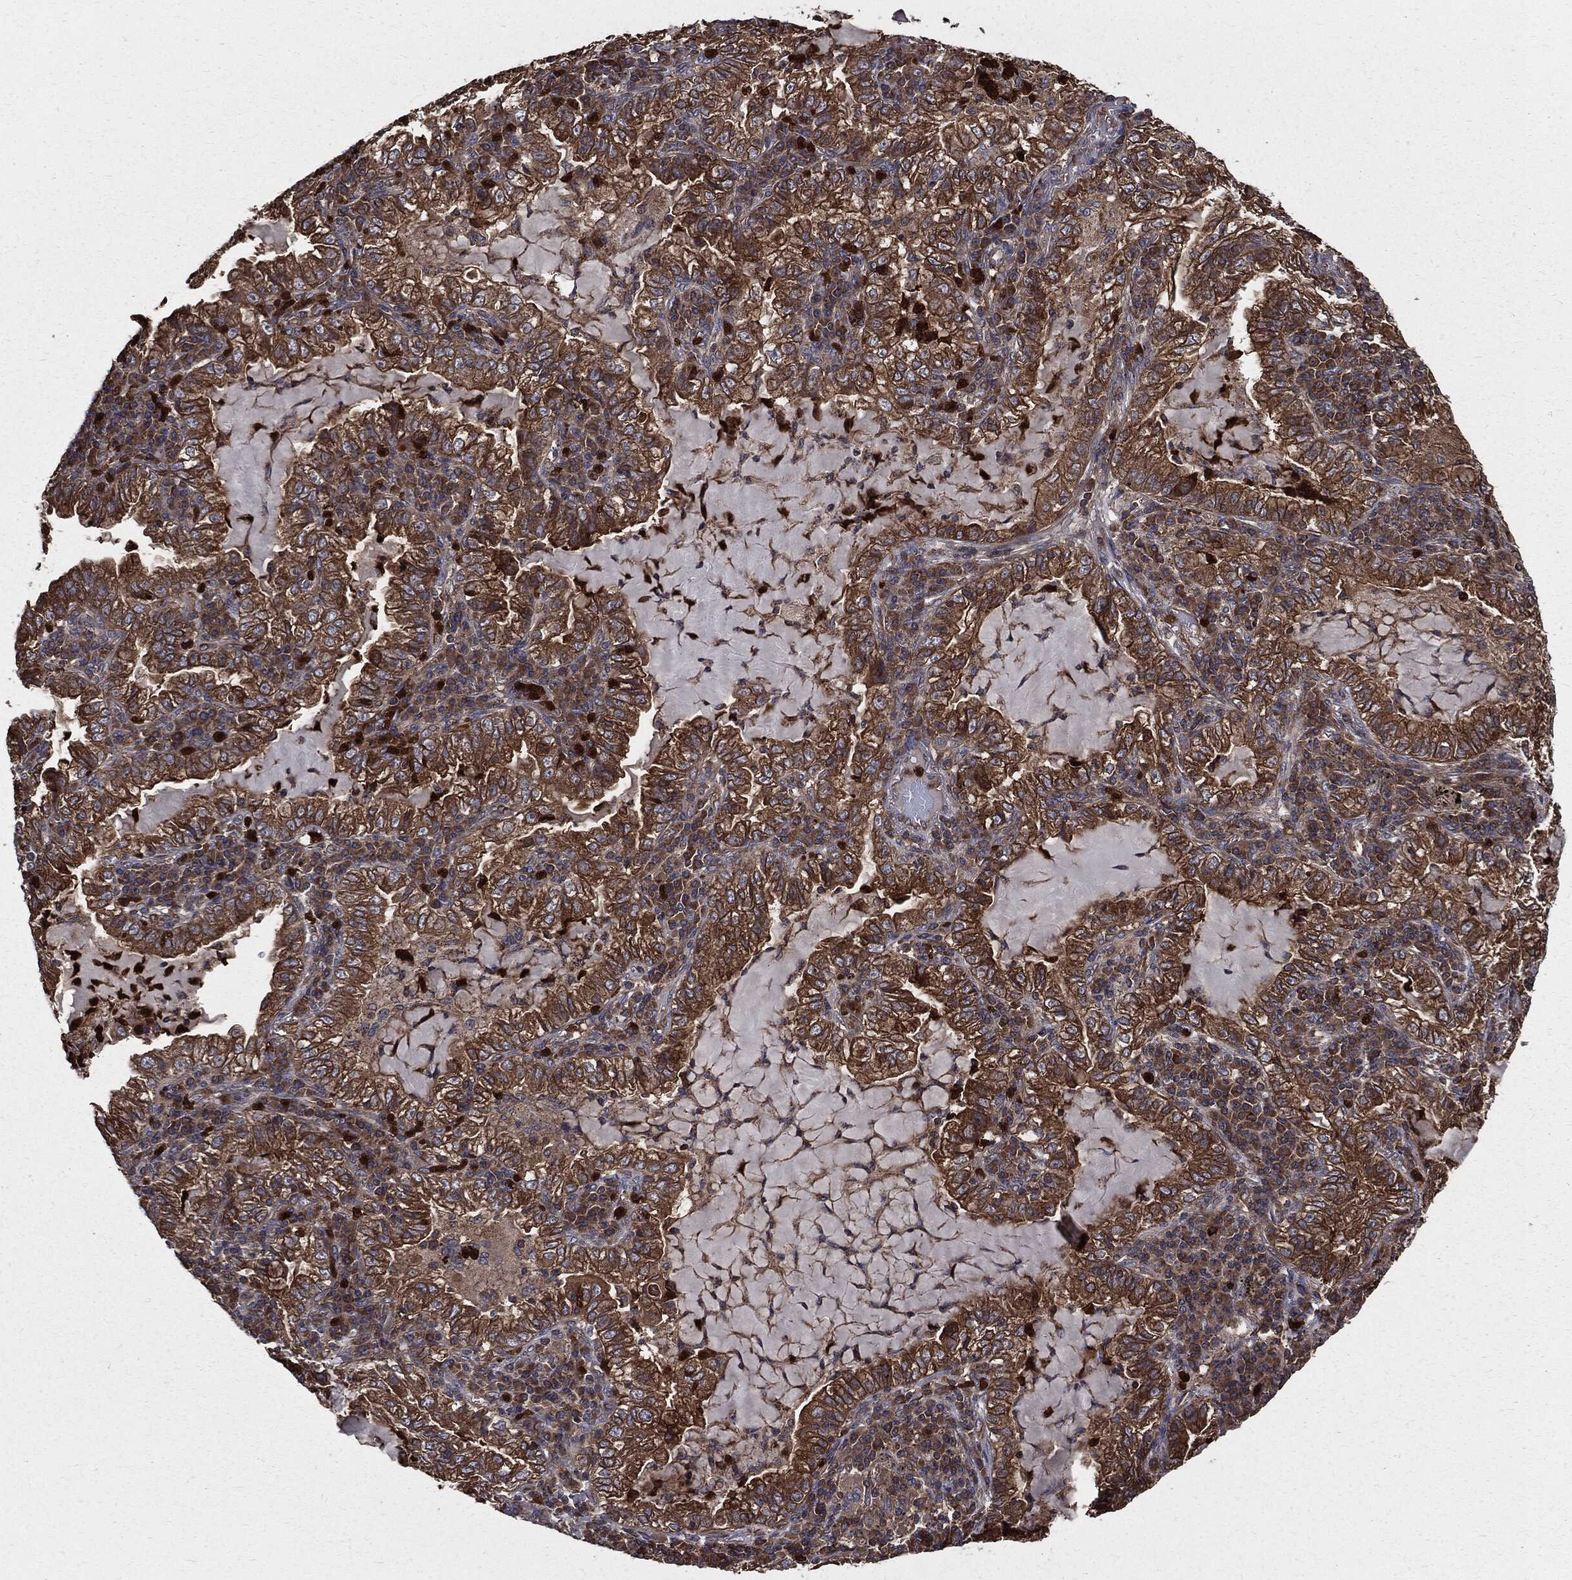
{"staining": {"intensity": "moderate", "quantity": ">75%", "location": "cytoplasmic/membranous"}, "tissue": "lung cancer", "cell_type": "Tumor cells", "image_type": "cancer", "snomed": [{"axis": "morphology", "description": "Adenocarcinoma, NOS"}, {"axis": "topography", "description": "Lung"}], "caption": "A brown stain highlights moderate cytoplasmic/membranous expression of a protein in human lung cancer tumor cells. (Brightfield microscopy of DAB IHC at high magnification).", "gene": "PDCD6IP", "patient": {"sex": "female", "age": 73}}